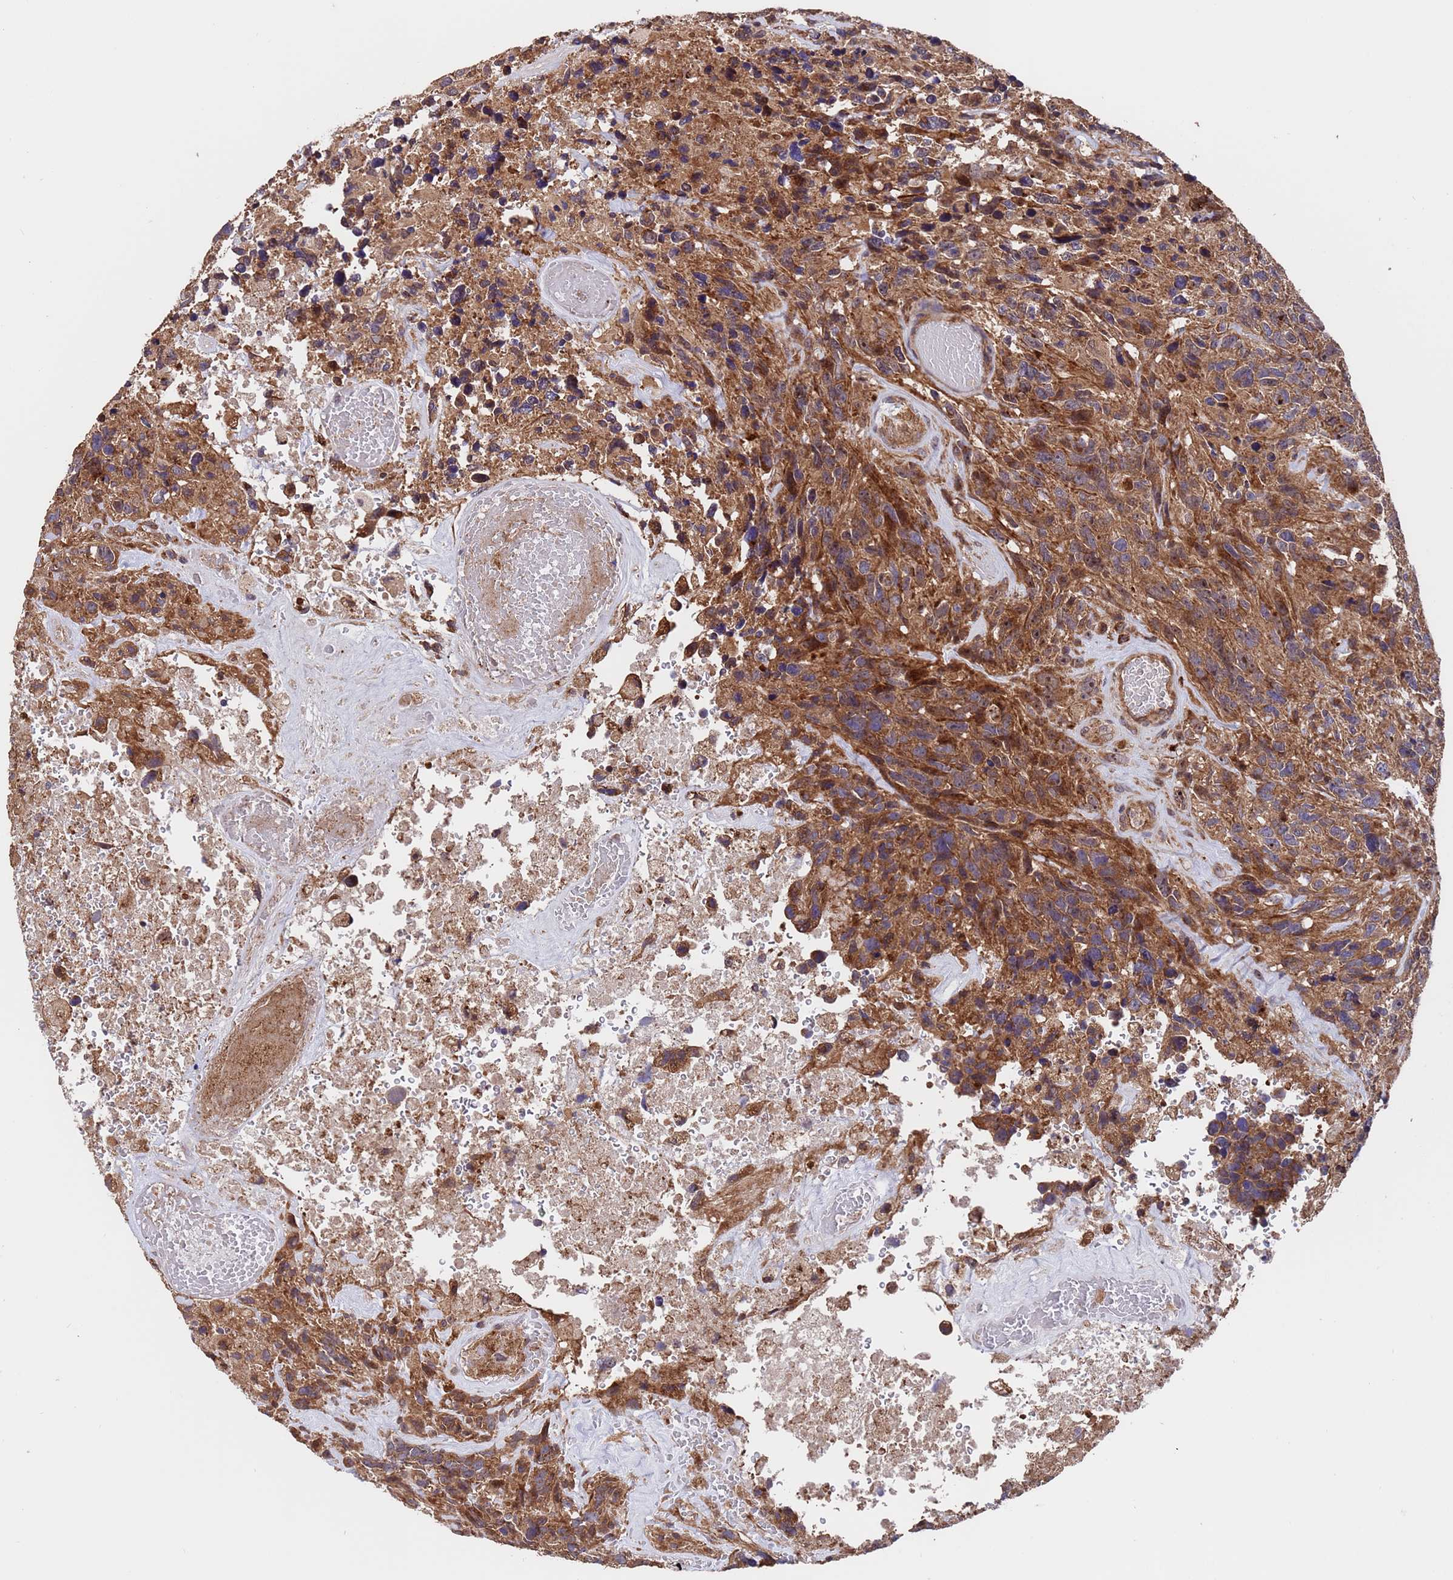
{"staining": {"intensity": "moderate", "quantity": ">75%", "location": "cytoplasmic/membranous"}, "tissue": "glioma", "cell_type": "Tumor cells", "image_type": "cancer", "snomed": [{"axis": "morphology", "description": "Glioma, malignant, High grade"}, {"axis": "topography", "description": "Brain"}], "caption": "Immunohistochemical staining of glioma reveals medium levels of moderate cytoplasmic/membranous staining in approximately >75% of tumor cells.", "gene": "TSR3", "patient": {"sex": "male", "age": 69}}